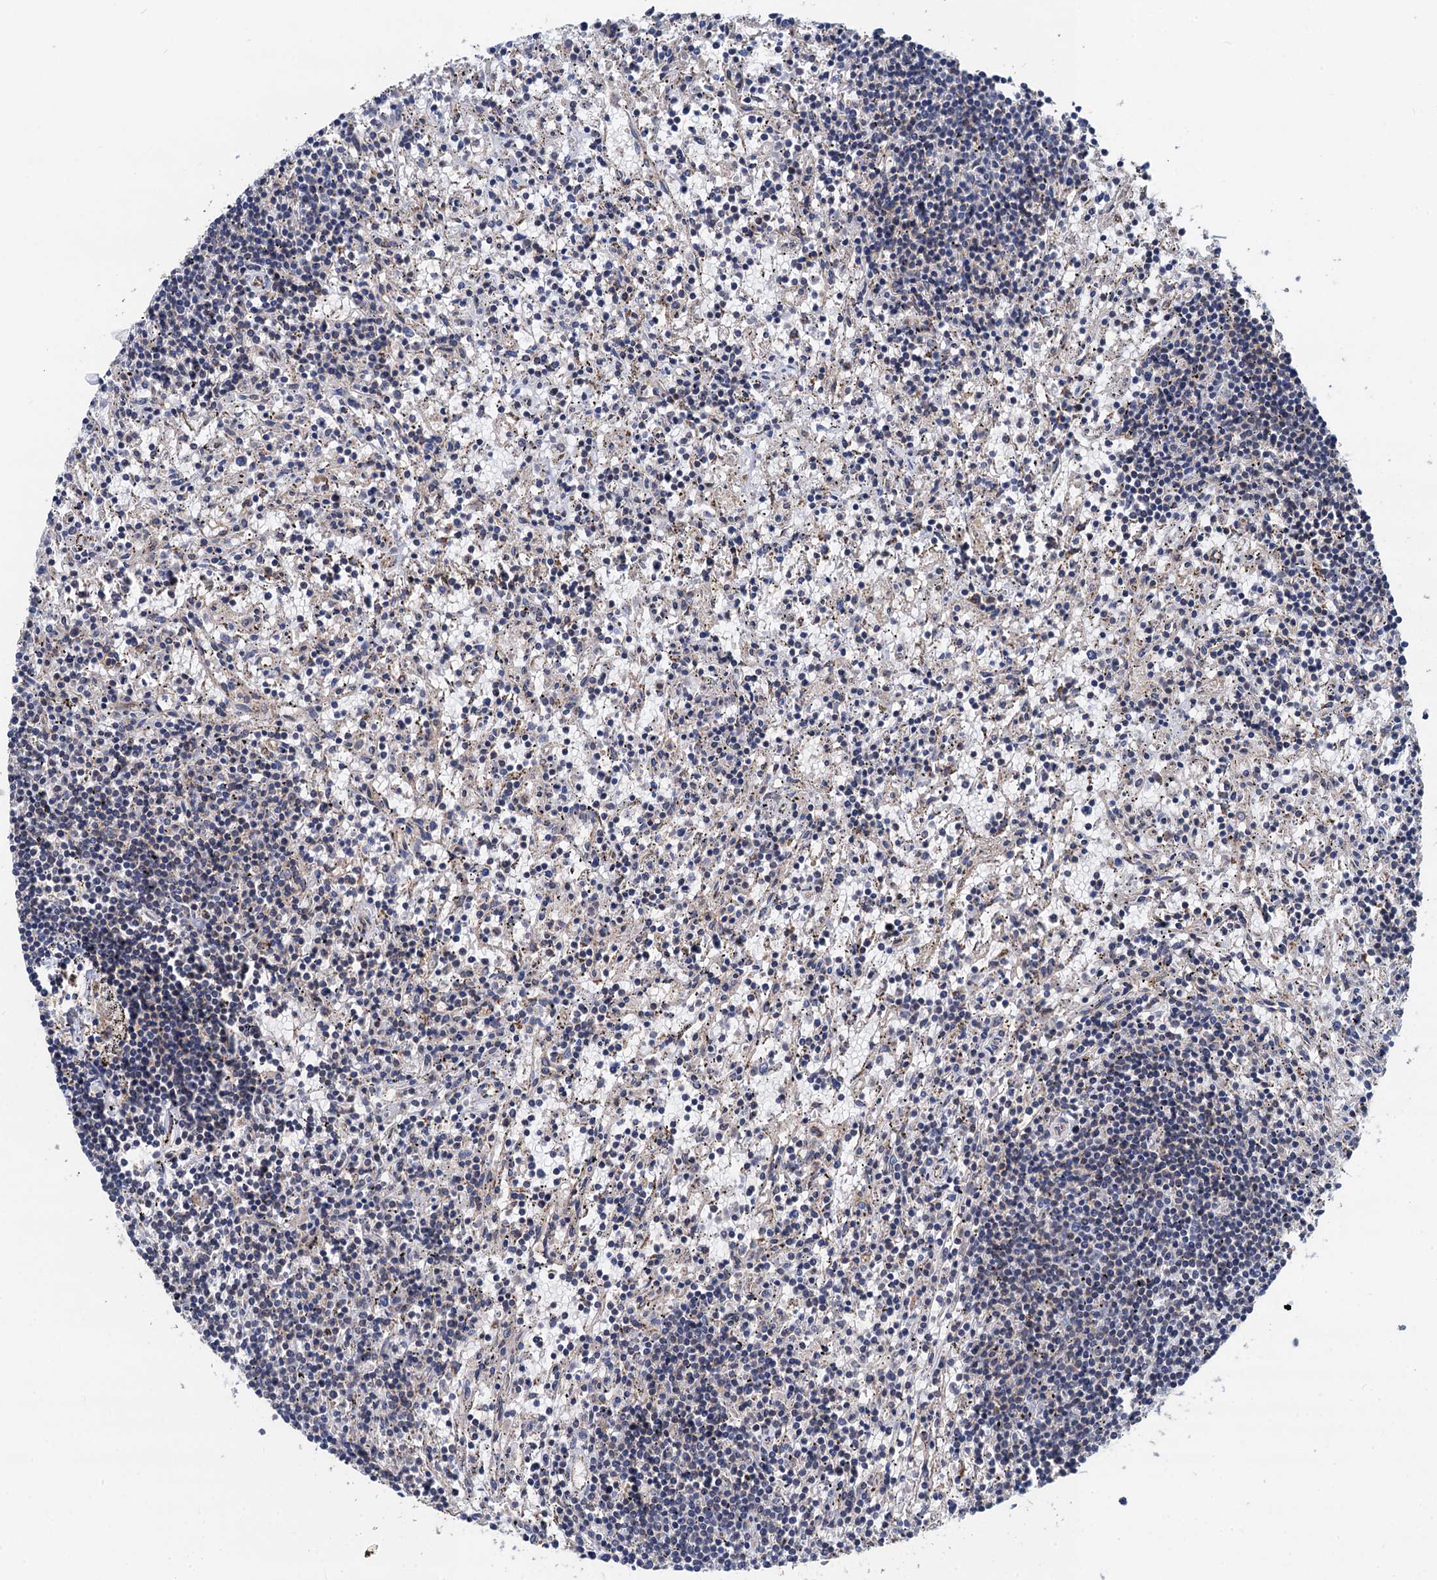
{"staining": {"intensity": "weak", "quantity": "<25%", "location": "cytoplasmic/membranous"}, "tissue": "lymphoma", "cell_type": "Tumor cells", "image_type": "cancer", "snomed": [{"axis": "morphology", "description": "Malignant lymphoma, non-Hodgkin's type, Low grade"}, {"axis": "topography", "description": "Spleen"}], "caption": "Immunohistochemical staining of human lymphoma displays no significant staining in tumor cells.", "gene": "DGLUCY", "patient": {"sex": "male", "age": 76}}